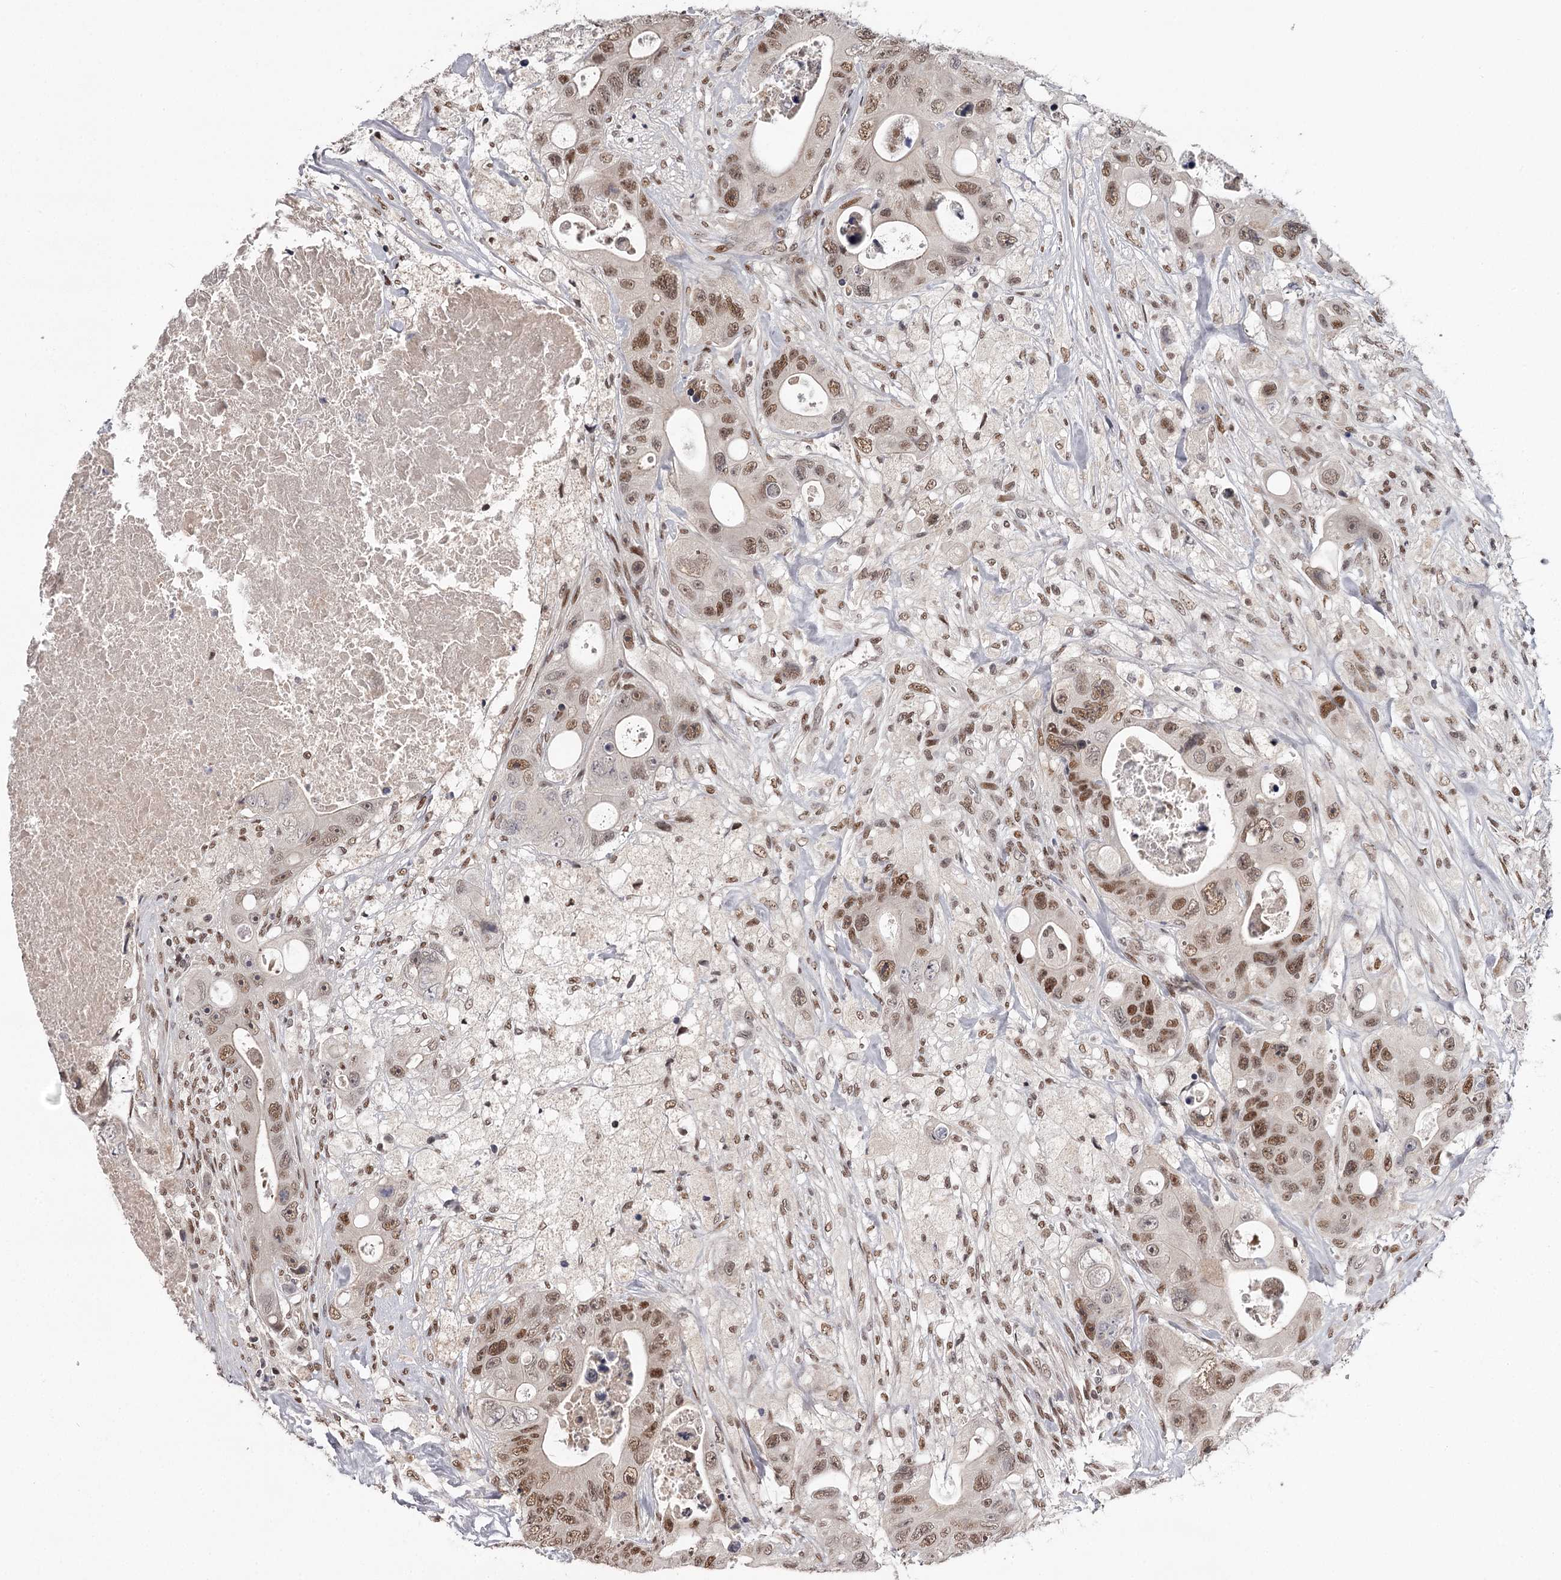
{"staining": {"intensity": "moderate", "quantity": ">75%", "location": "nuclear"}, "tissue": "colorectal cancer", "cell_type": "Tumor cells", "image_type": "cancer", "snomed": [{"axis": "morphology", "description": "Adenocarcinoma, NOS"}, {"axis": "topography", "description": "Colon"}], "caption": "IHC staining of colorectal cancer, which shows medium levels of moderate nuclear staining in approximately >75% of tumor cells indicating moderate nuclear protein expression. The staining was performed using DAB (3,3'-diaminobenzidine) (brown) for protein detection and nuclei were counterstained in hematoxylin (blue).", "gene": "TTC33", "patient": {"sex": "female", "age": 46}}